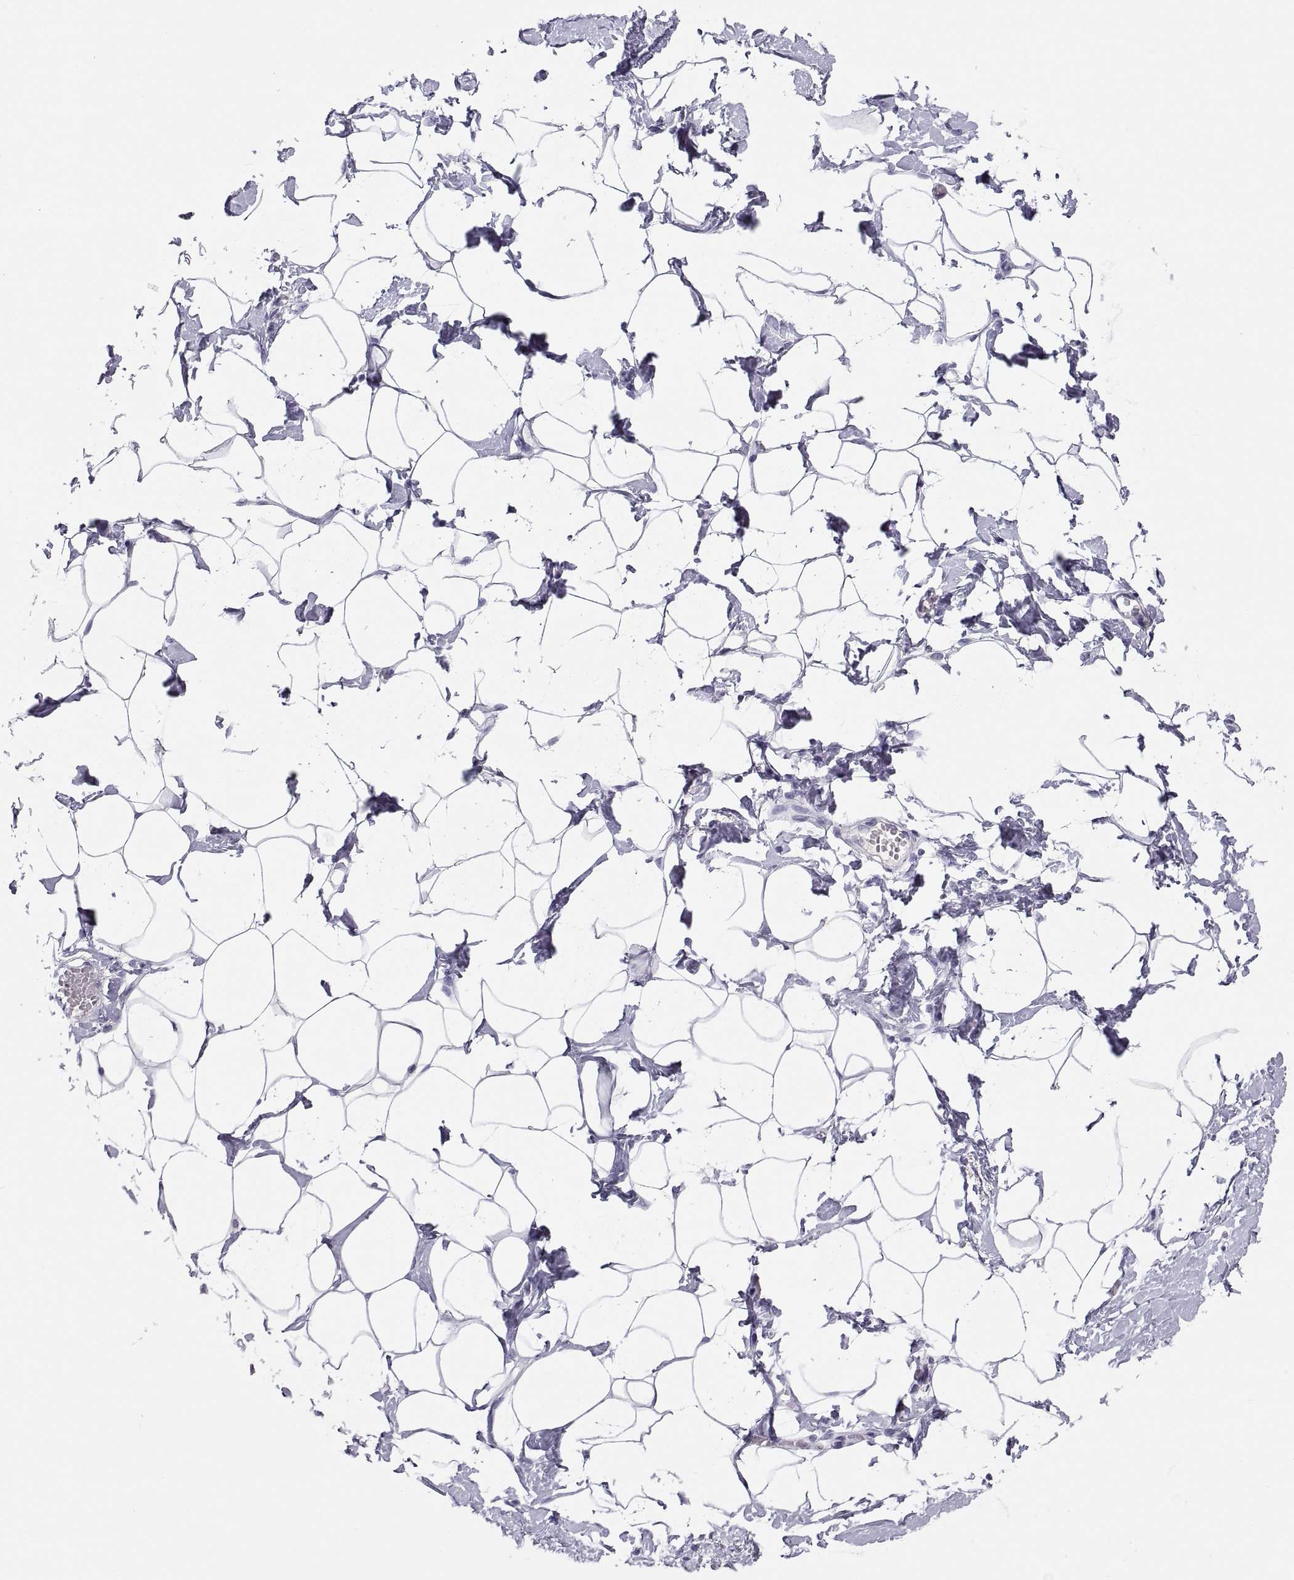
{"staining": {"intensity": "negative", "quantity": "none", "location": "none"}, "tissue": "breast", "cell_type": "Adipocytes", "image_type": "normal", "snomed": [{"axis": "morphology", "description": "Normal tissue, NOS"}, {"axis": "morphology", "description": "Lobular carcinoma, in situ"}, {"axis": "topography", "description": "Breast"}], "caption": "Protein analysis of benign breast demonstrates no significant staining in adipocytes. (DAB (3,3'-diaminobenzidine) immunohistochemistry (IHC), high magnification).", "gene": "MAGEB2", "patient": {"sex": "female", "age": 35}}